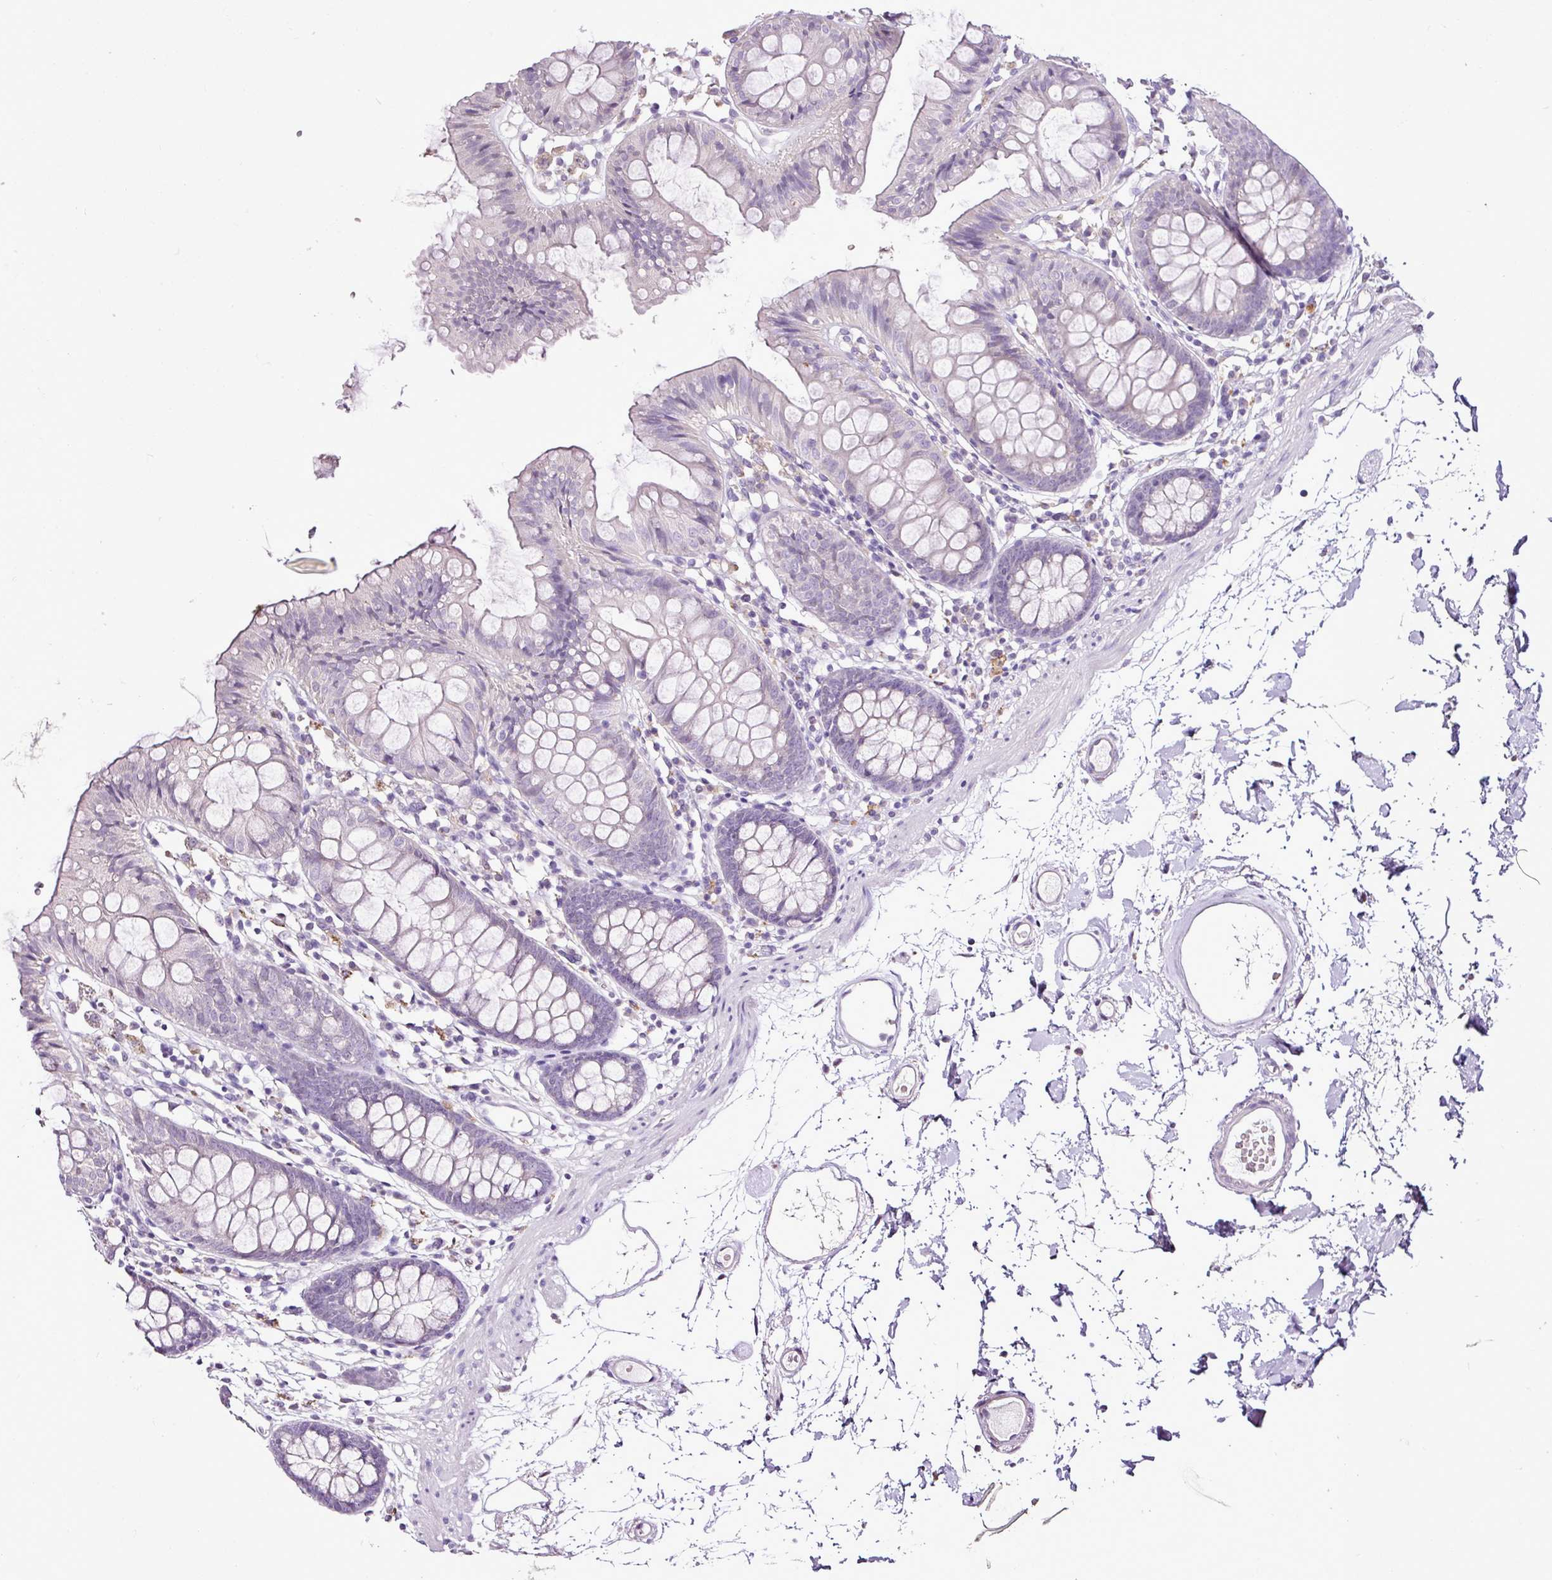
{"staining": {"intensity": "negative", "quantity": "none", "location": "none"}, "tissue": "colon", "cell_type": "Endothelial cells", "image_type": "normal", "snomed": [{"axis": "morphology", "description": "Normal tissue, NOS"}, {"axis": "topography", "description": "Colon"}], "caption": "IHC of unremarkable colon reveals no staining in endothelial cells.", "gene": "ESR1", "patient": {"sex": "female", "age": 84}}